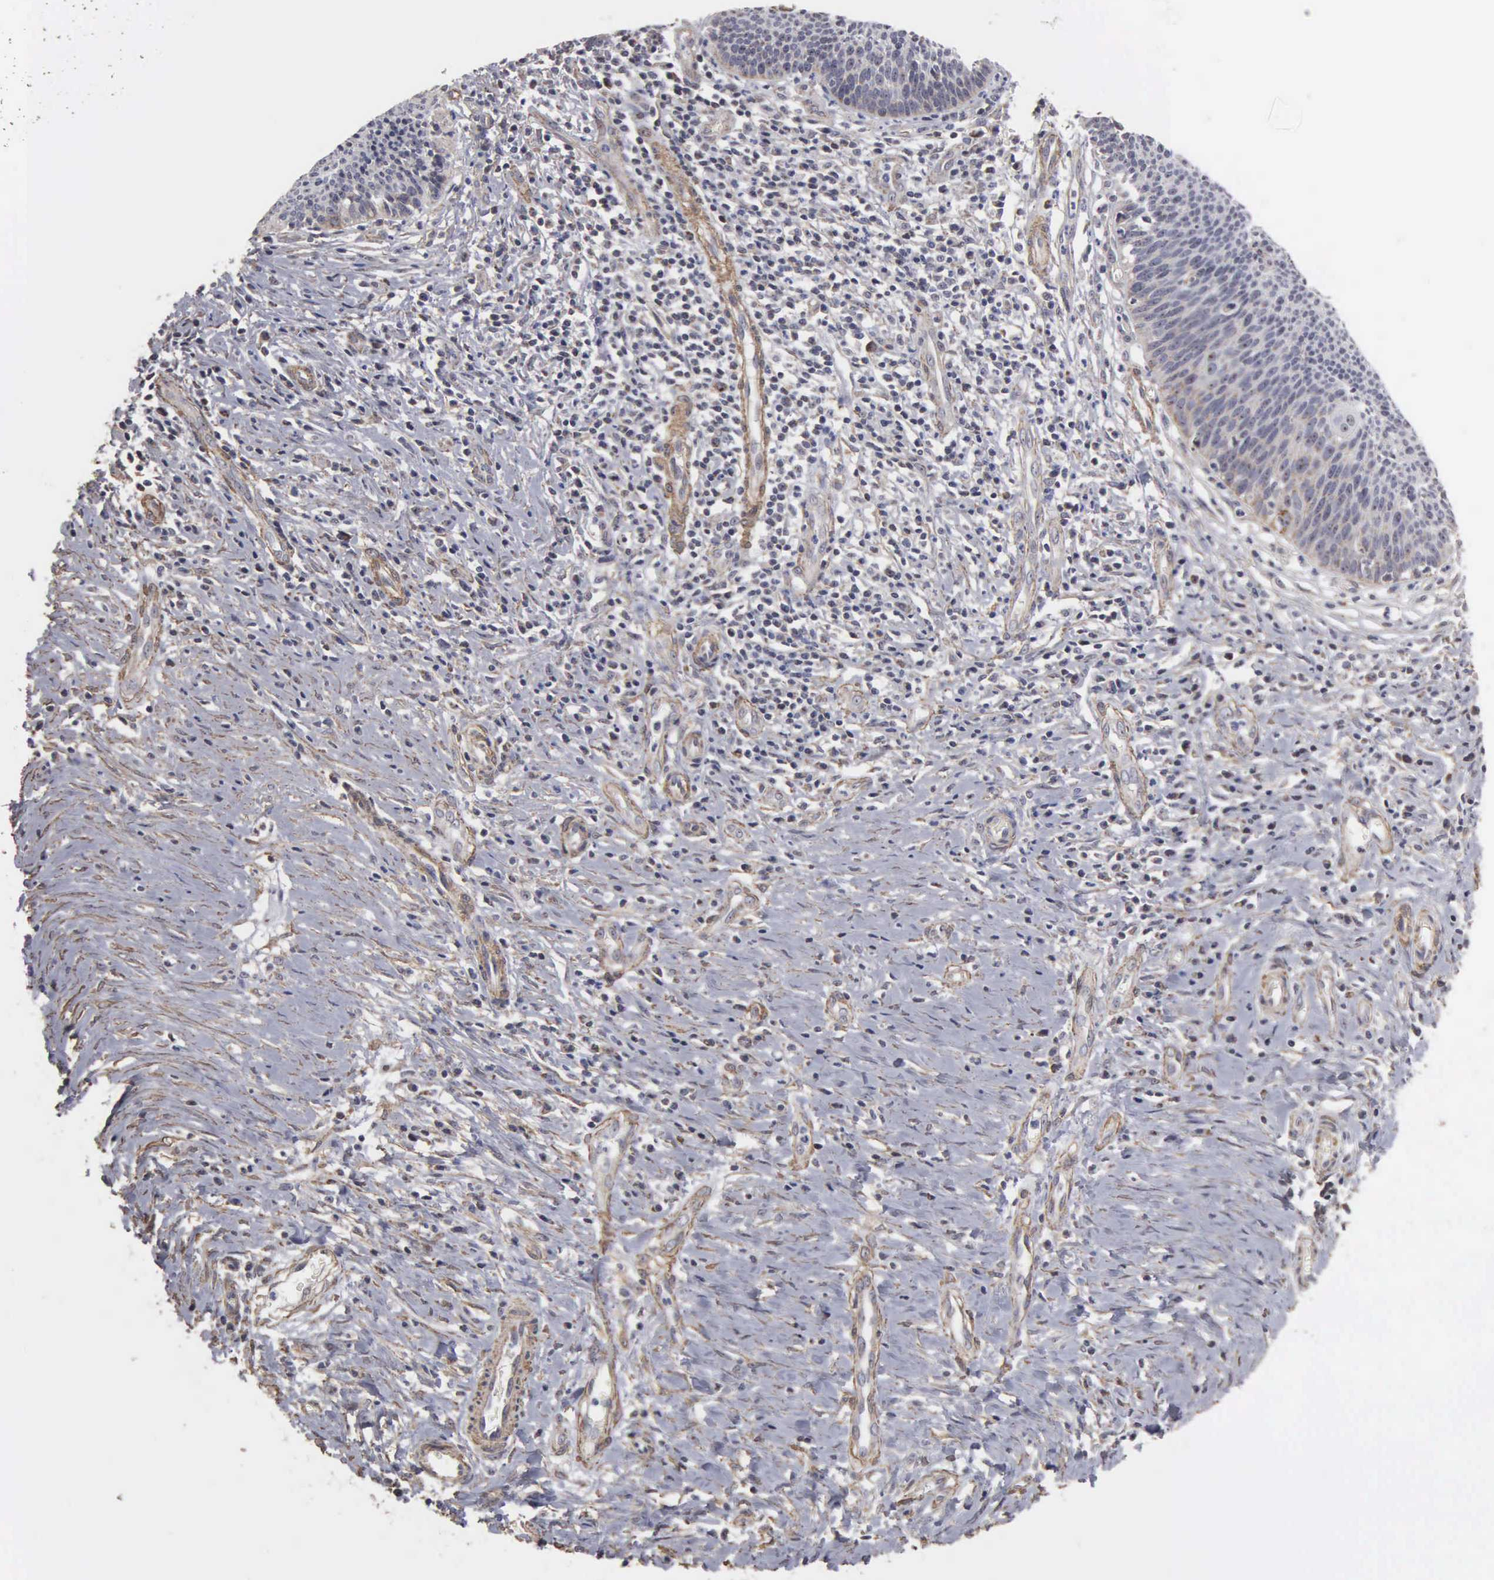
{"staining": {"intensity": "weak", "quantity": "<25%", "location": "cytoplasmic/membranous"}, "tissue": "cervical cancer", "cell_type": "Tumor cells", "image_type": "cancer", "snomed": [{"axis": "morphology", "description": "Squamous cell carcinoma, NOS"}, {"axis": "topography", "description": "Cervix"}], "caption": "Tumor cells are negative for brown protein staining in cervical cancer.", "gene": "NGDN", "patient": {"sex": "female", "age": 41}}